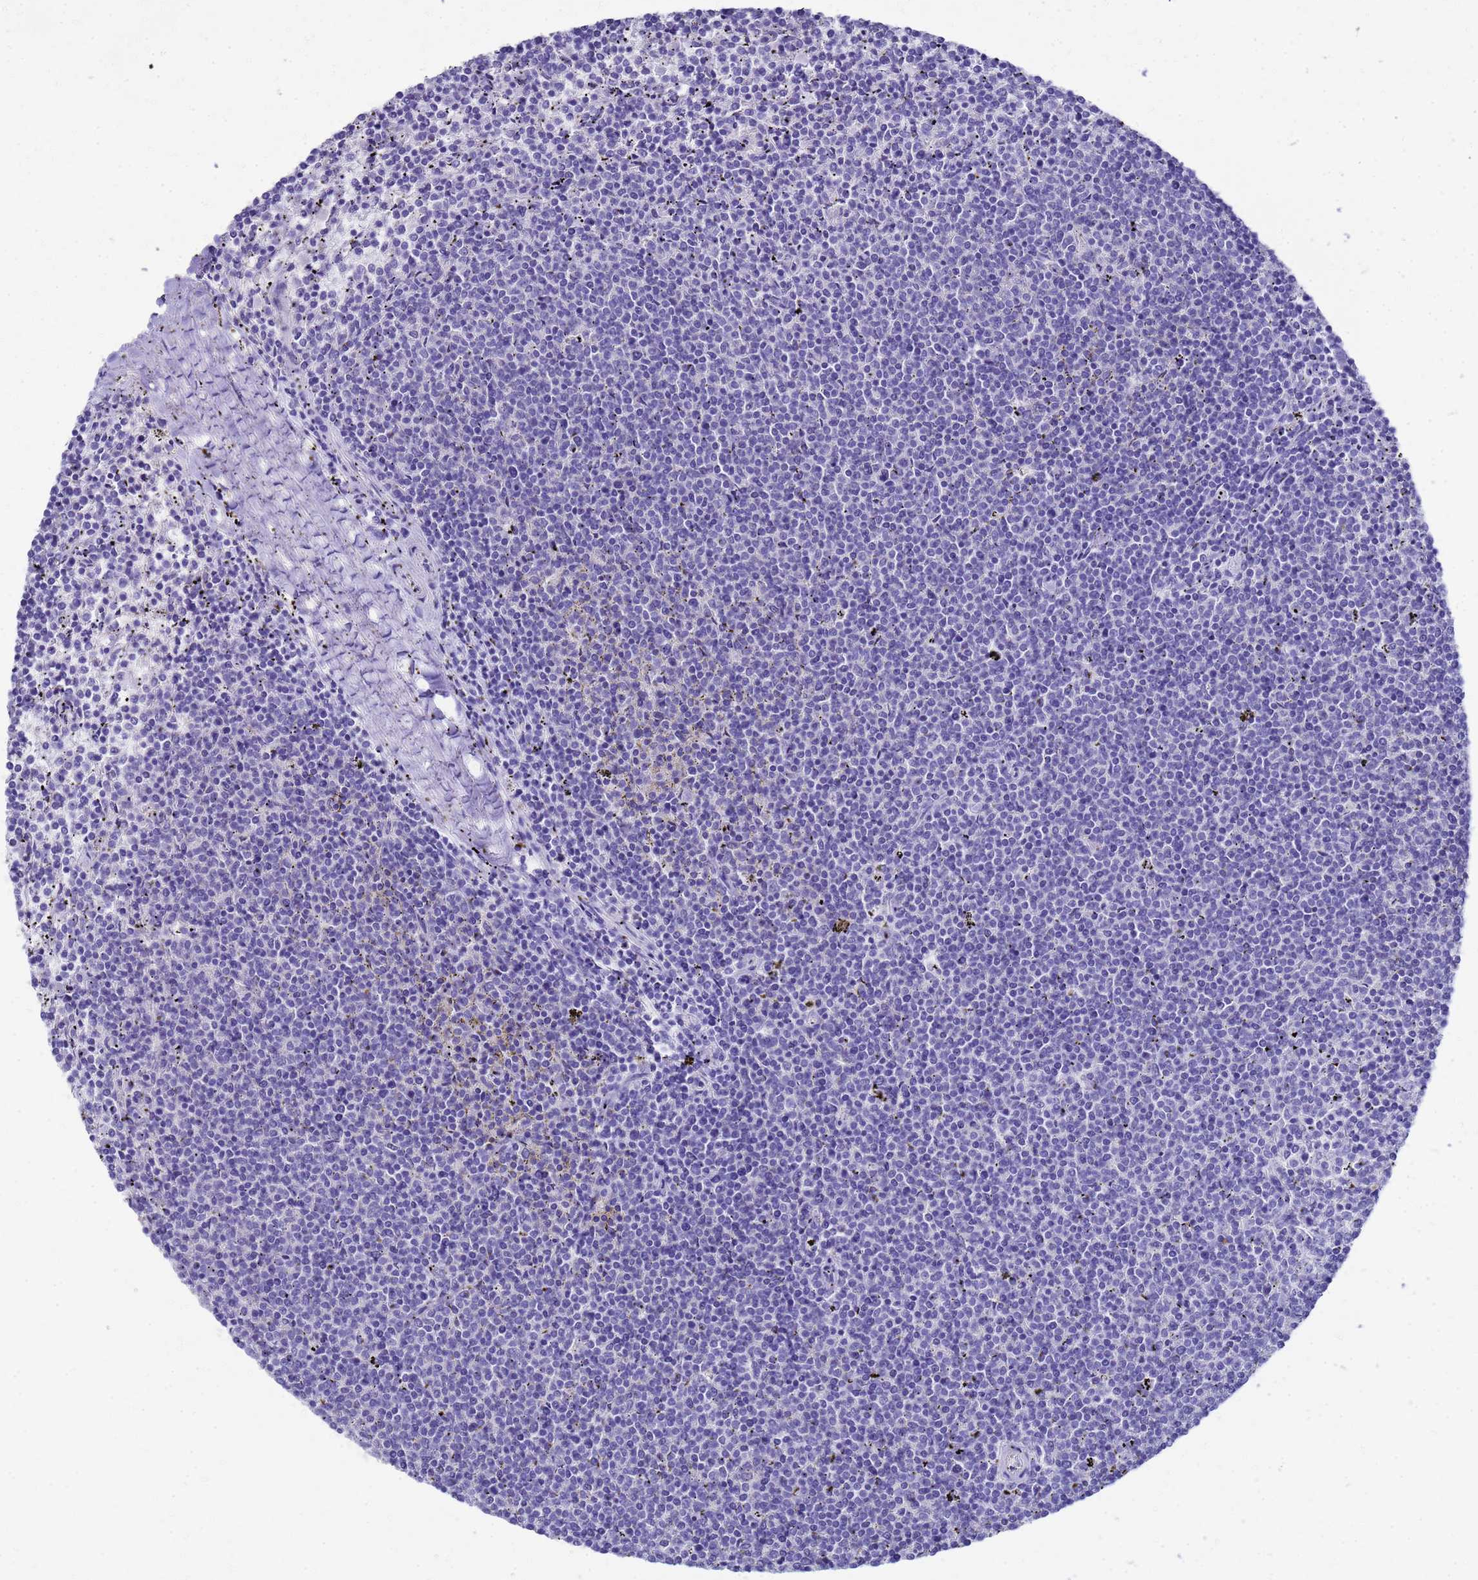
{"staining": {"intensity": "negative", "quantity": "none", "location": "none"}, "tissue": "lymphoma", "cell_type": "Tumor cells", "image_type": "cancer", "snomed": [{"axis": "morphology", "description": "Malignant lymphoma, non-Hodgkin's type, Low grade"}, {"axis": "topography", "description": "Spleen"}], "caption": "Low-grade malignant lymphoma, non-Hodgkin's type stained for a protein using immunohistochemistry shows no positivity tumor cells.", "gene": "MS4A13", "patient": {"sex": "female", "age": 50}}